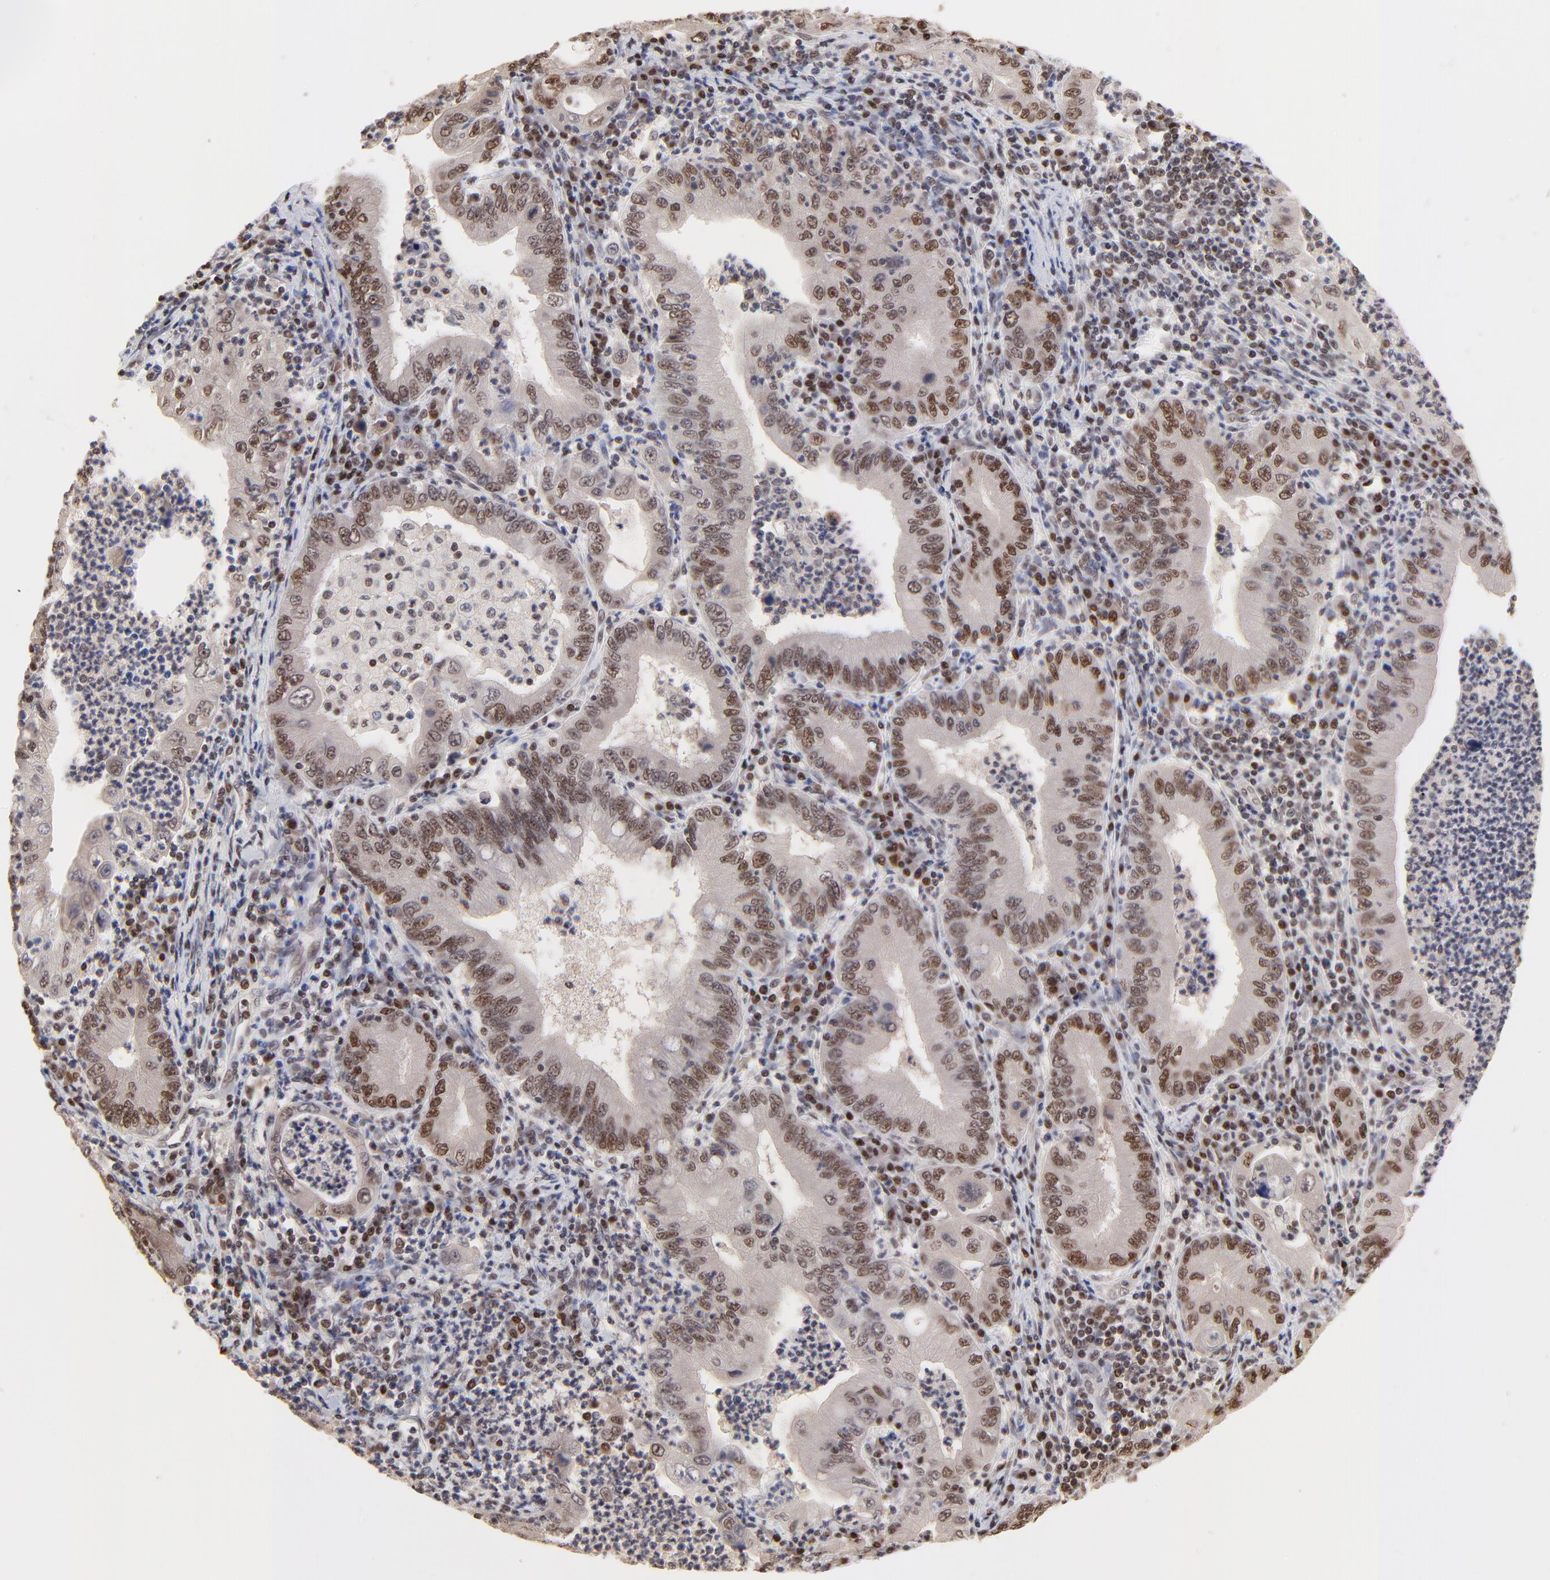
{"staining": {"intensity": "moderate", "quantity": ">75%", "location": "nuclear"}, "tissue": "stomach cancer", "cell_type": "Tumor cells", "image_type": "cancer", "snomed": [{"axis": "morphology", "description": "Normal tissue, NOS"}, {"axis": "morphology", "description": "Adenocarcinoma, NOS"}, {"axis": "topography", "description": "Esophagus"}, {"axis": "topography", "description": "Stomach, upper"}, {"axis": "topography", "description": "Peripheral nerve tissue"}], "caption": "Stomach cancer (adenocarcinoma) stained for a protein shows moderate nuclear positivity in tumor cells. (brown staining indicates protein expression, while blue staining denotes nuclei).", "gene": "DSN1", "patient": {"sex": "male", "age": 62}}